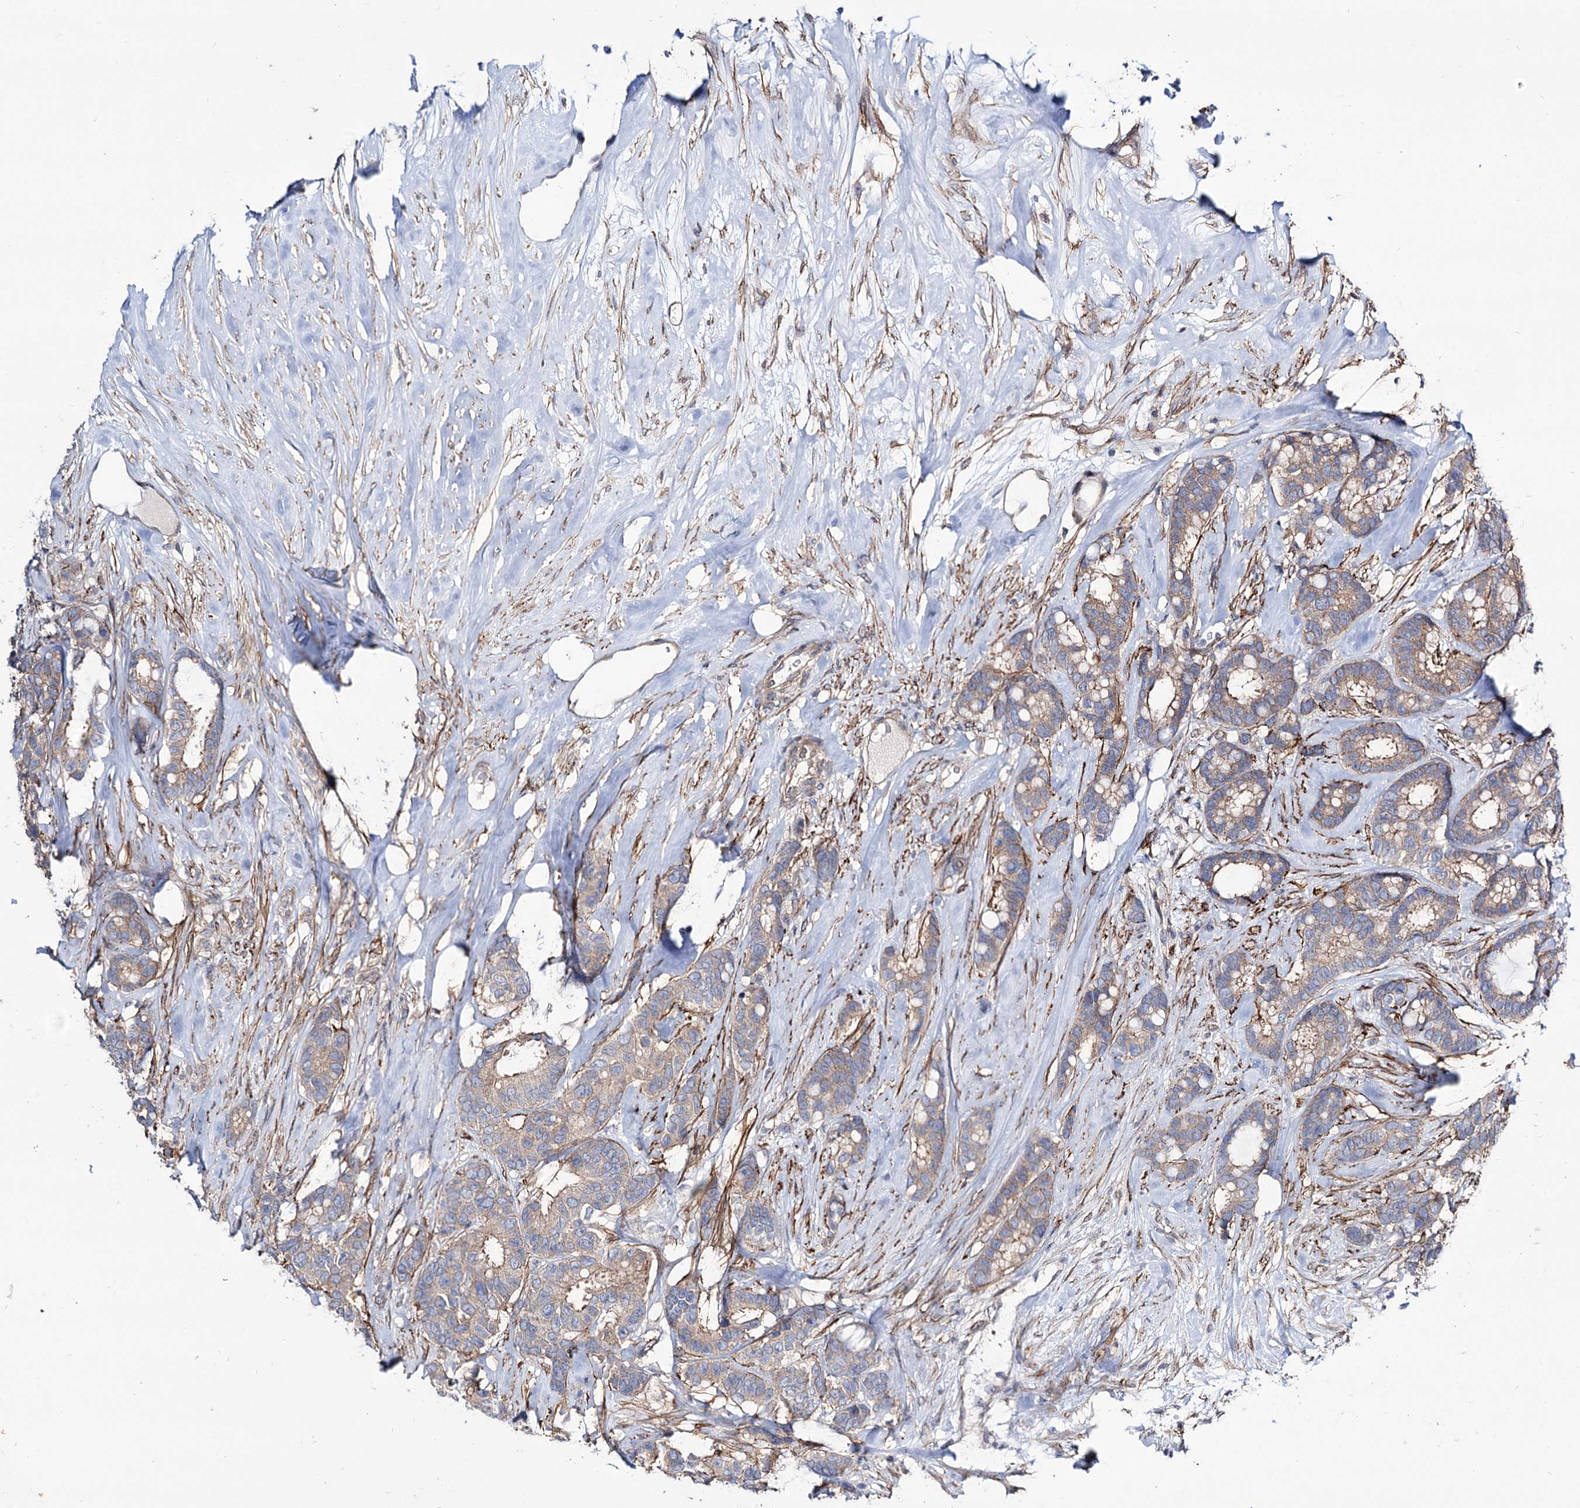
{"staining": {"intensity": "weak", "quantity": ">75%", "location": "cytoplasmic/membranous"}, "tissue": "breast cancer", "cell_type": "Tumor cells", "image_type": "cancer", "snomed": [{"axis": "morphology", "description": "Duct carcinoma"}, {"axis": "topography", "description": "Breast"}], "caption": "Immunohistochemical staining of human breast cancer (intraductal carcinoma) reveals weak cytoplasmic/membranous protein expression in approximately >75% of tumor cells.", "gene": "SEC24A", "patient": {"sex": "female", "age": 87}}